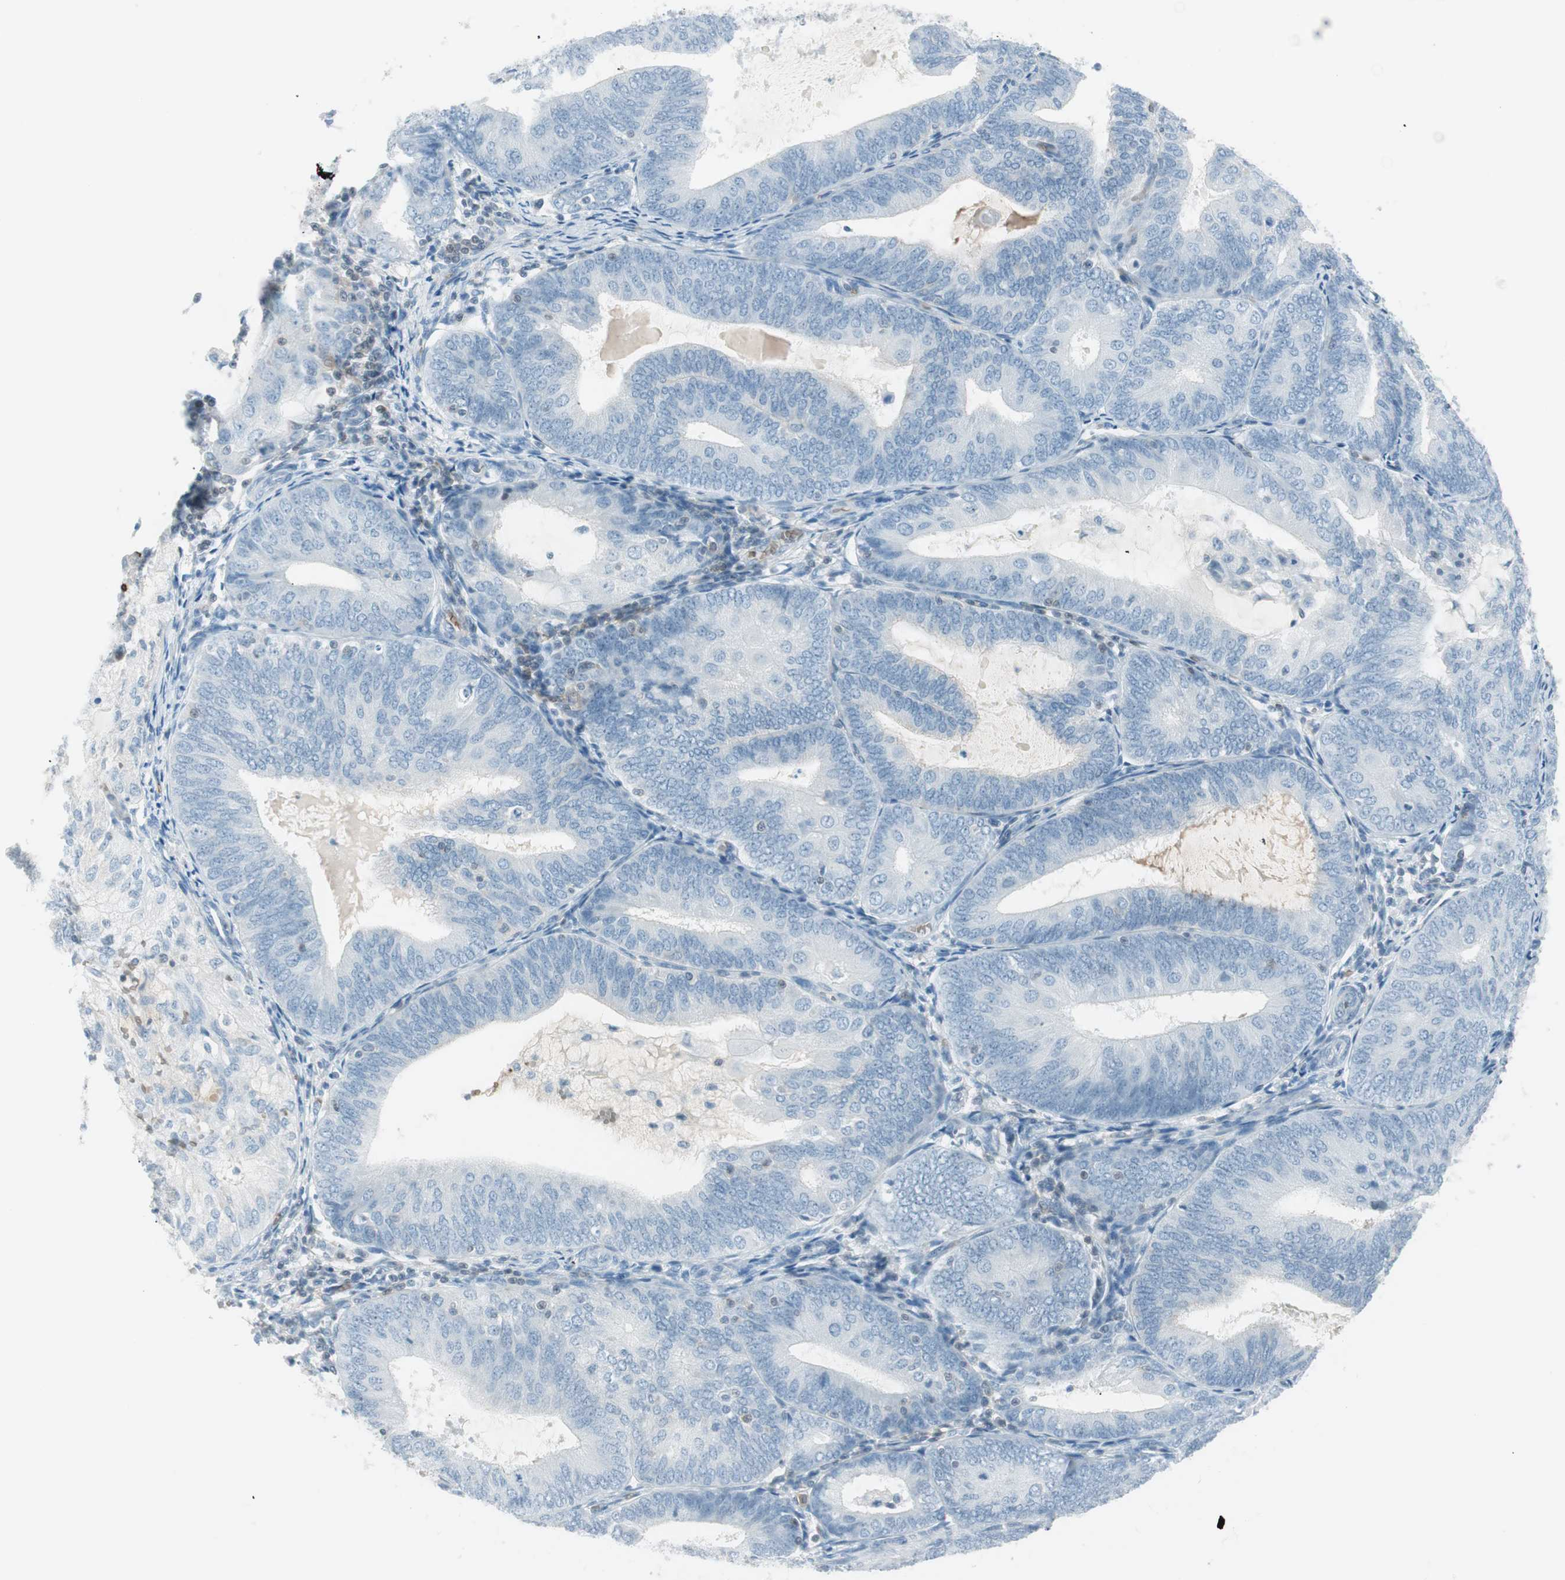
{"staining": {"intensity": "negative", "quantity": "none", "location": "none"}, "tissue": "endometrial cancer", "cell_type": "Tumor cells", "image_type": "cancer", "snomed": [{"axis": "morphology", "description": "Adenocarcinoma, NOS"}, {"axis": "topography", "description": "Endometrium"}], "caption": "Immunohistochemical staining of adenocarcinoma (endometrial) reveals no significant staining in tumor cells. (DAB (3,3'-diaminobenzidine) immunohistochemistry visualized using brightfield microscopy, high magnification).", "gene": "MAP4K1", "patient": {"sex": "female", "age": 81}}